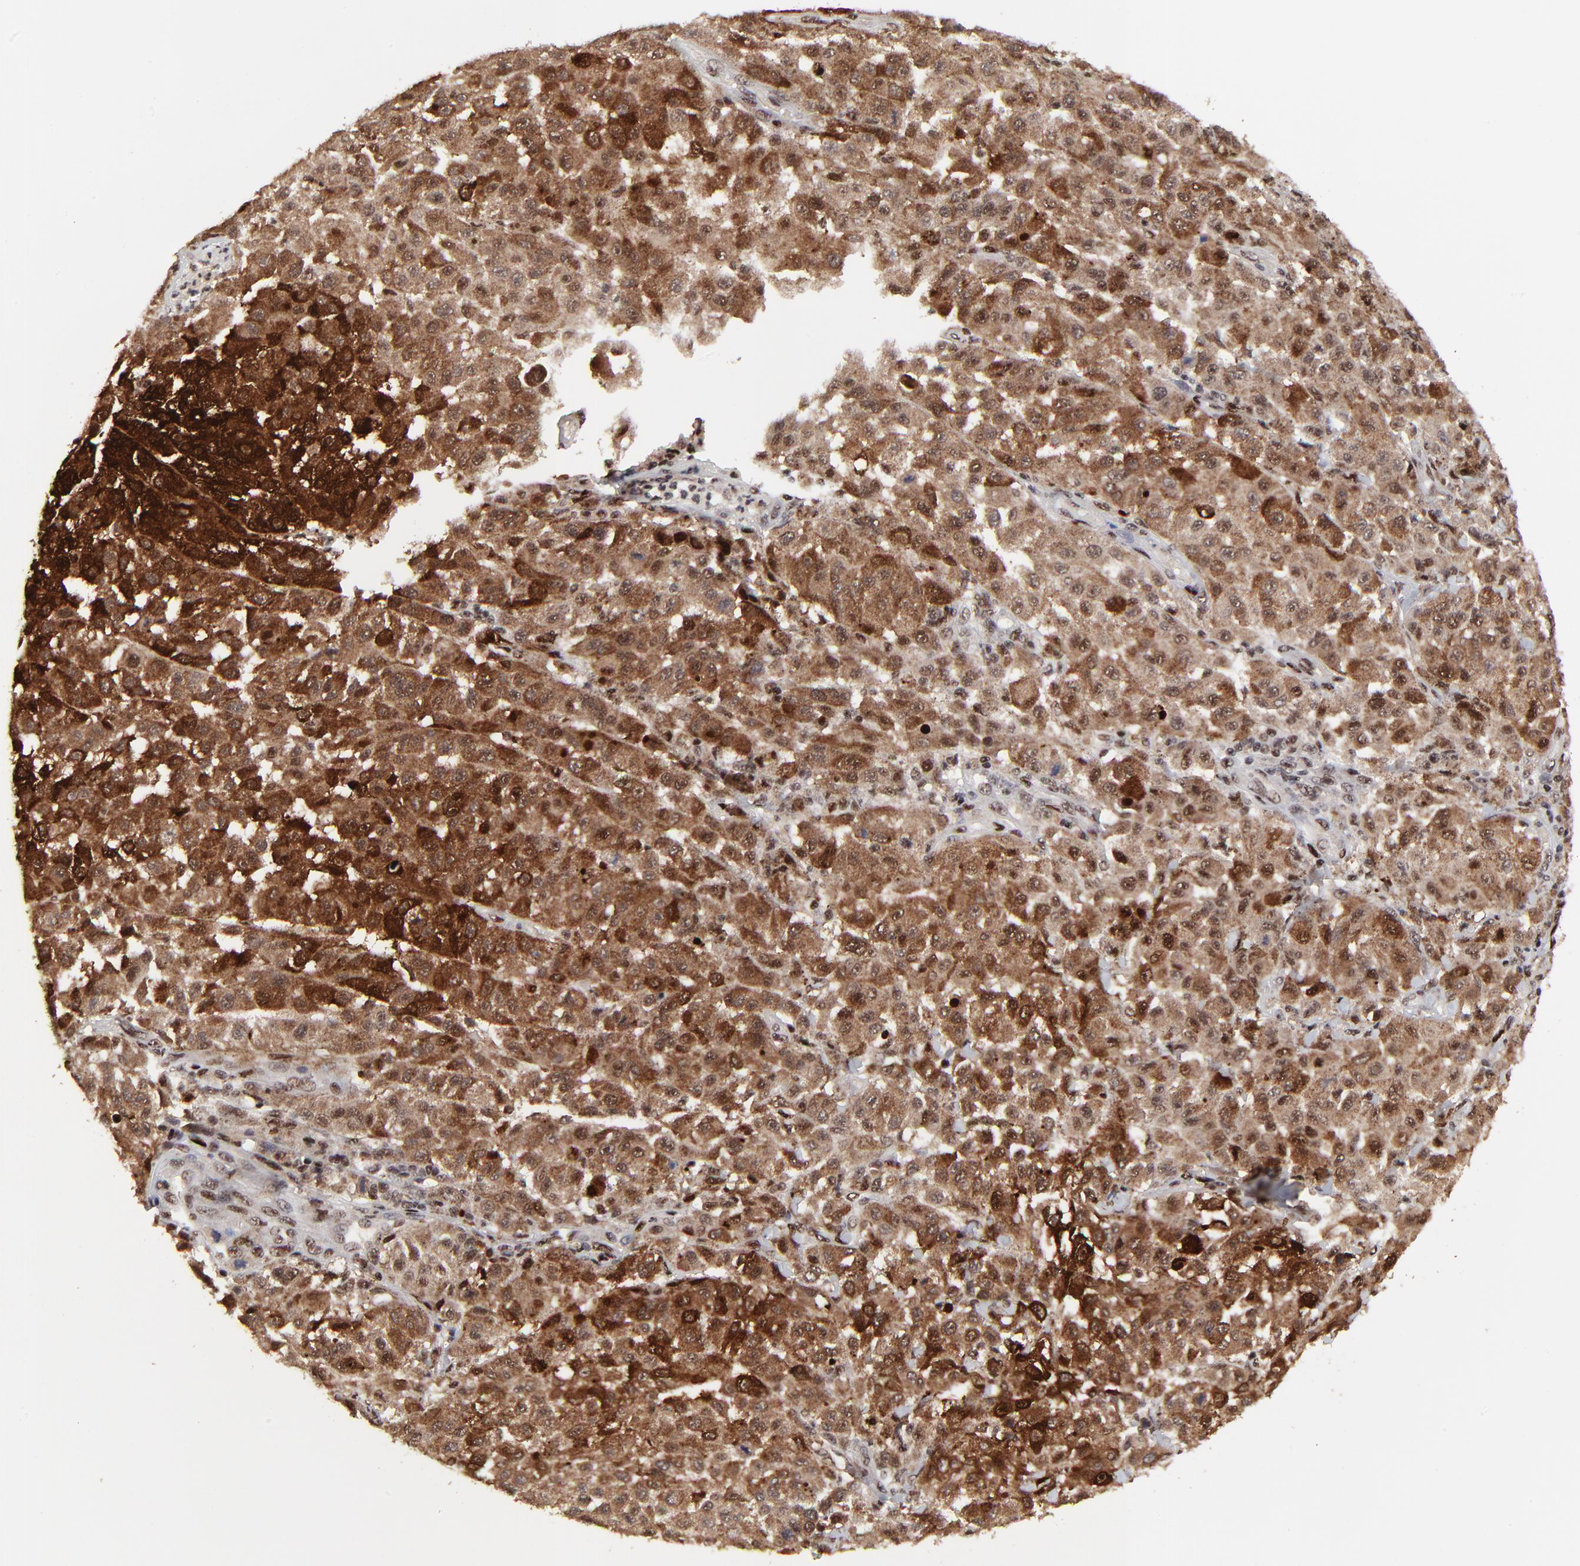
{"staining": {"intensity": "moderate", "quantity": ">75%", "location": "cytoplasmic/membranous"}, "tissue": "melanoma", "cell_type": "Tumor cells", "image_type": "cancer", "snomed": [{"axis": "morphology", "description": "Malignant melanoma, NOS"}, {"axis": "topography", "description": "Skin"}], "caption": "This photomicrograph shows IHC staining of human melanoma, with medium moderate cytoplasmic/membranous staining in about >75% of tumor cells.", "gene": "RBM22", "patient": {"sex": "female", "age": 64}}